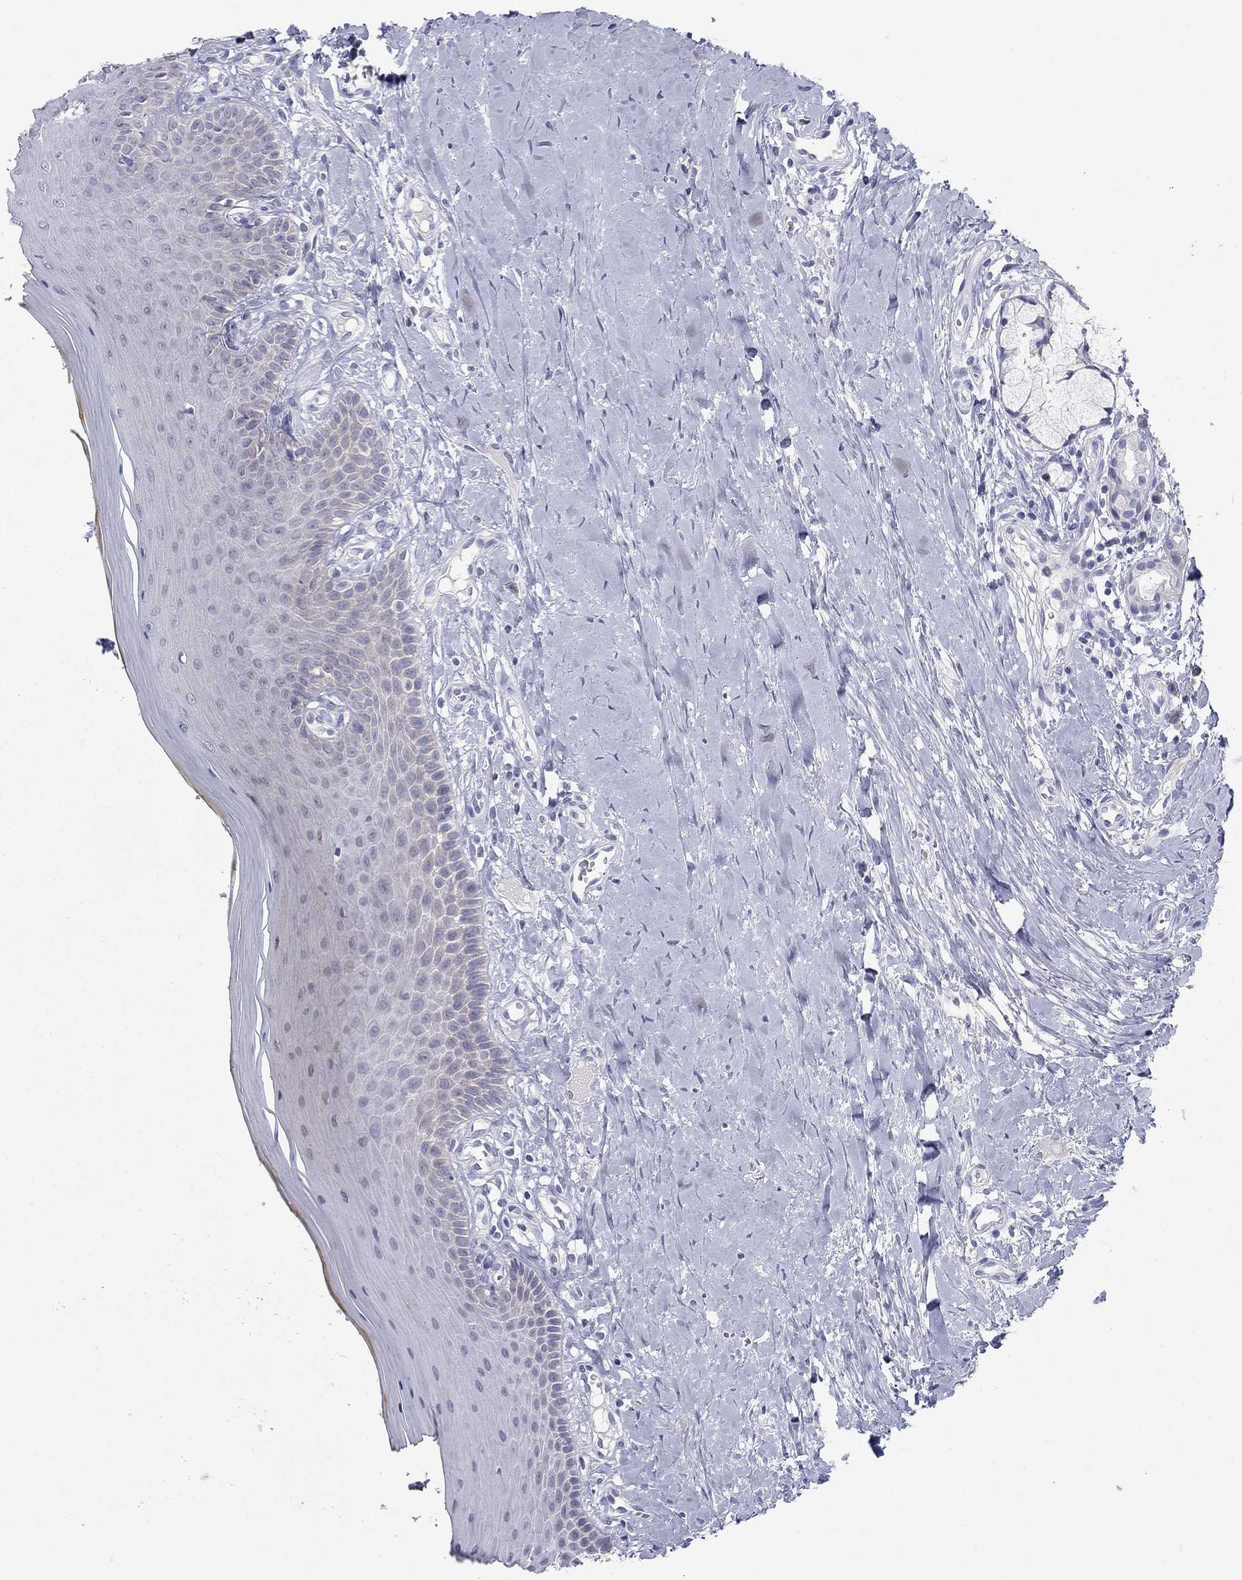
{"staining": {"intensity": "negative", "quantity": "none", "location": "none"}, "tissue": "oral mucosa", "cell_type": "Squamous epithelial cells", "image_type": "normal", "snomed": [{"axis": "morphology", "description": "Normal tissue, NOS"}, {"axis": "topography", "description": "Oral tissue"}], "caption": "Protein analysis of unremarkable oral mucosa exhibits no significant staining in squamous epithelial cells. The staining is performed using DAB (3,3'-diaminobenzidine) brown chromogen with nuclei counter-stained in using hematoxylin.", "gene": "CACNA1A", "patient": {"sex": "female", "age": 43}}